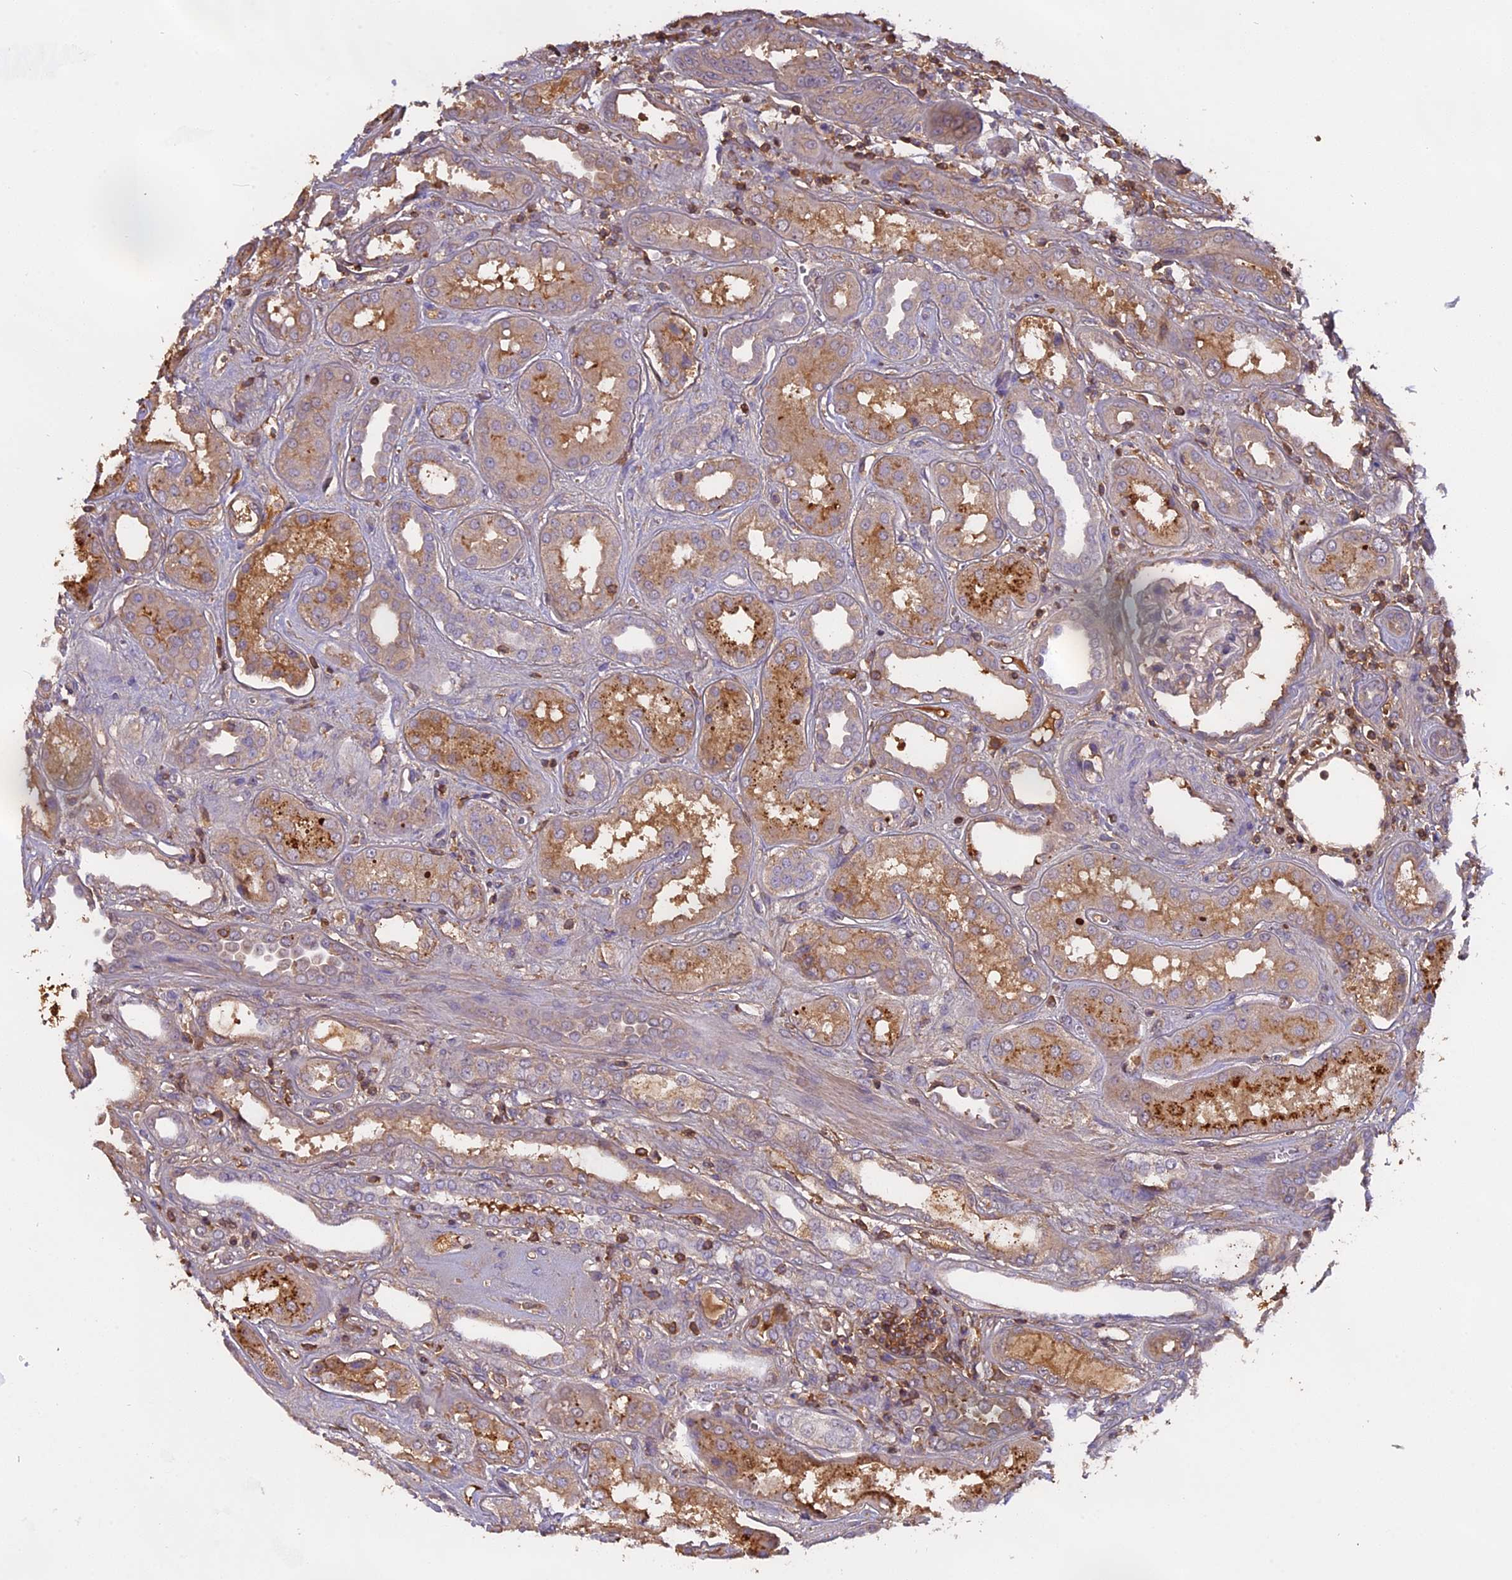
{"staining": {"intensity": "weak", "quantity": "<25%", "location": "cytoplasmic/membranous"}, "tissue": "kidney", "cell_type": "Cells in glomeruli", "image_type": "normal", "snomed": [{"axis": "morphology", "description": "Normal tissue, NOS"}, {"axis": "topography", "description": "Kidney"}], "caption": "Human kidney stained for a protein using IHC reveals no staining in cells in glomeruli.", "gene": "CFAP119", "patient": {"sex": "male", "age": 59}}